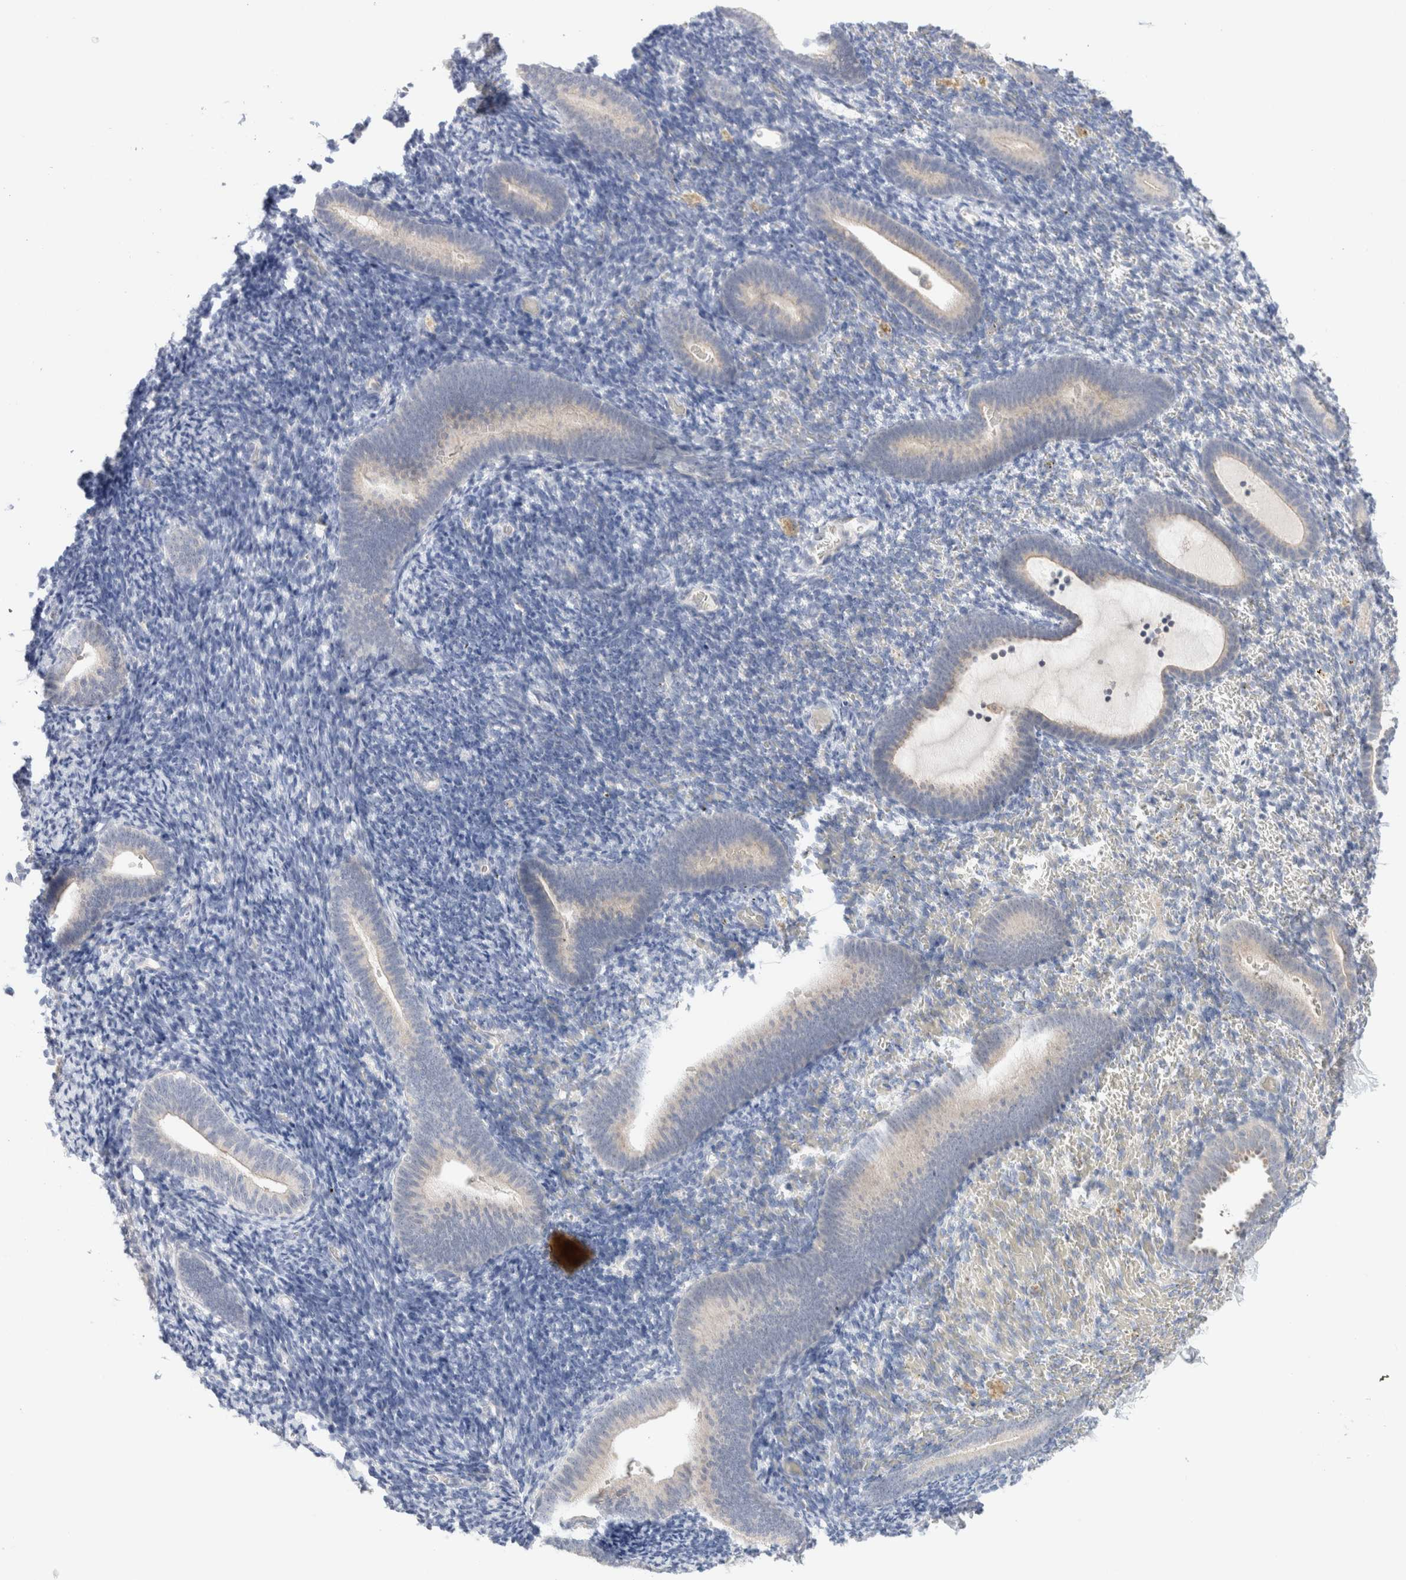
{"staining": {"intensity": "negative", "quantity": "none", "location": "none"}, "tissue": "endometrium", "cell_type": "Cells in endometrial stroma", "image_type": "normal", "snomed": [{"axis": "morphology", "description": "Normal tissue, NOS"}, {"axis": "topography", "description": "Endometrium"}], "caption": "Cells in endometrial stroma are negative for protein expression in normal human endometrium. (DAB (3,3'-diaminobenzidine) immunohistochemistry (IHC), high magnification).", "gene": "SDR16C5", "patient": {"sex": "female", "age": 51}}